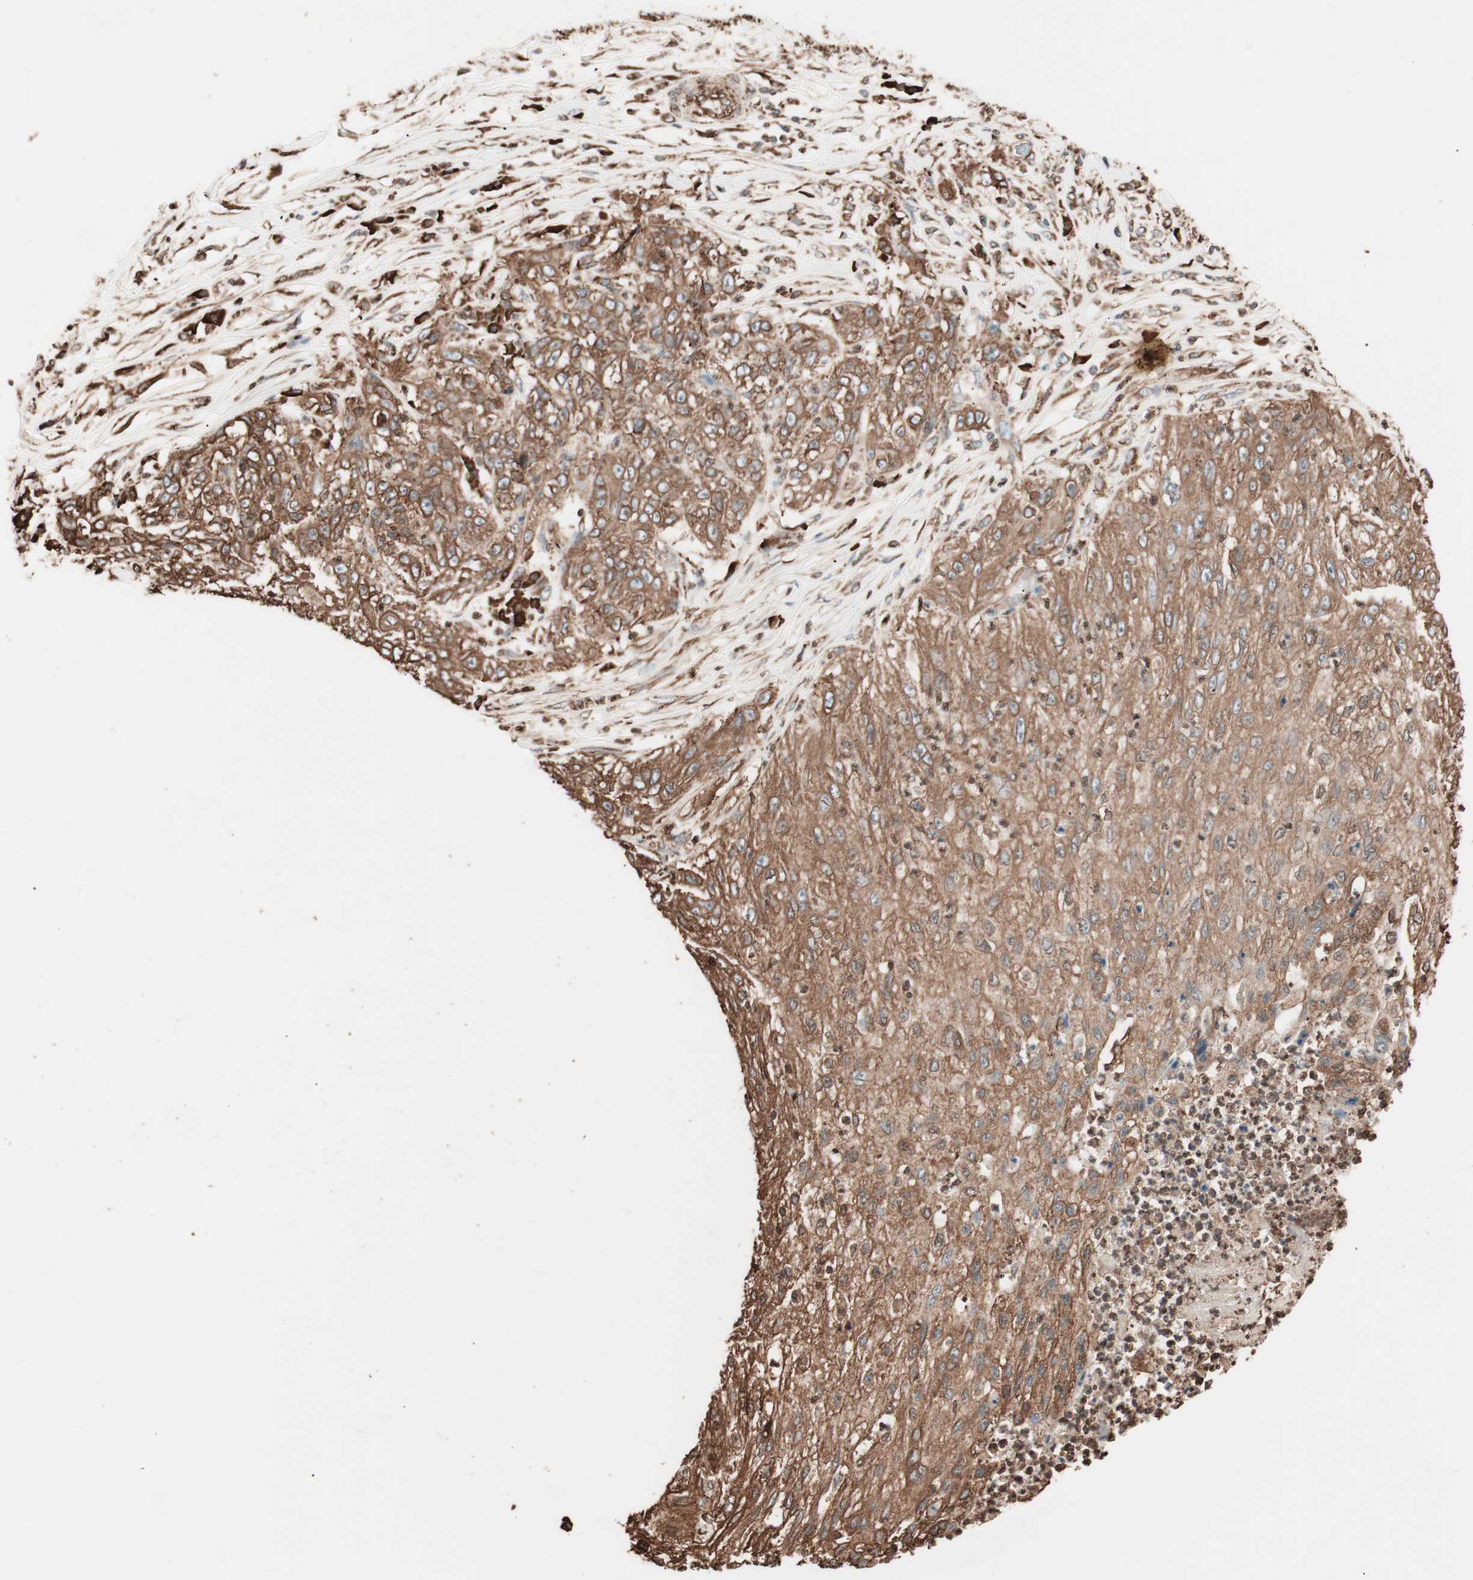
{"staining": {"intensity": "strong", "quantity": ">75%", "location": "cytoplasmic/membranous"}, "tissue": "lung cancer", "cell_type": "Tumor cells", "image_type": "cancer", "snomed": [{"axis": "morphology", "description": "Inflammation, NOS"}, {"axis": "morphology", "description": "Squamous cell carcinoma, NOS"}, {"axis": "topography", "description": "Lymph node"}, {"axis": "topography", "description": "Soft tissue"}, {"axis": "topography", "description": "Lung"}], "caption": "Squamous cell carcinoma (lung) stained with a protein marker shows strong staining in tumor cells.", "gene": "VEGFA", "patient": {"sex": "male", "age": 66}}